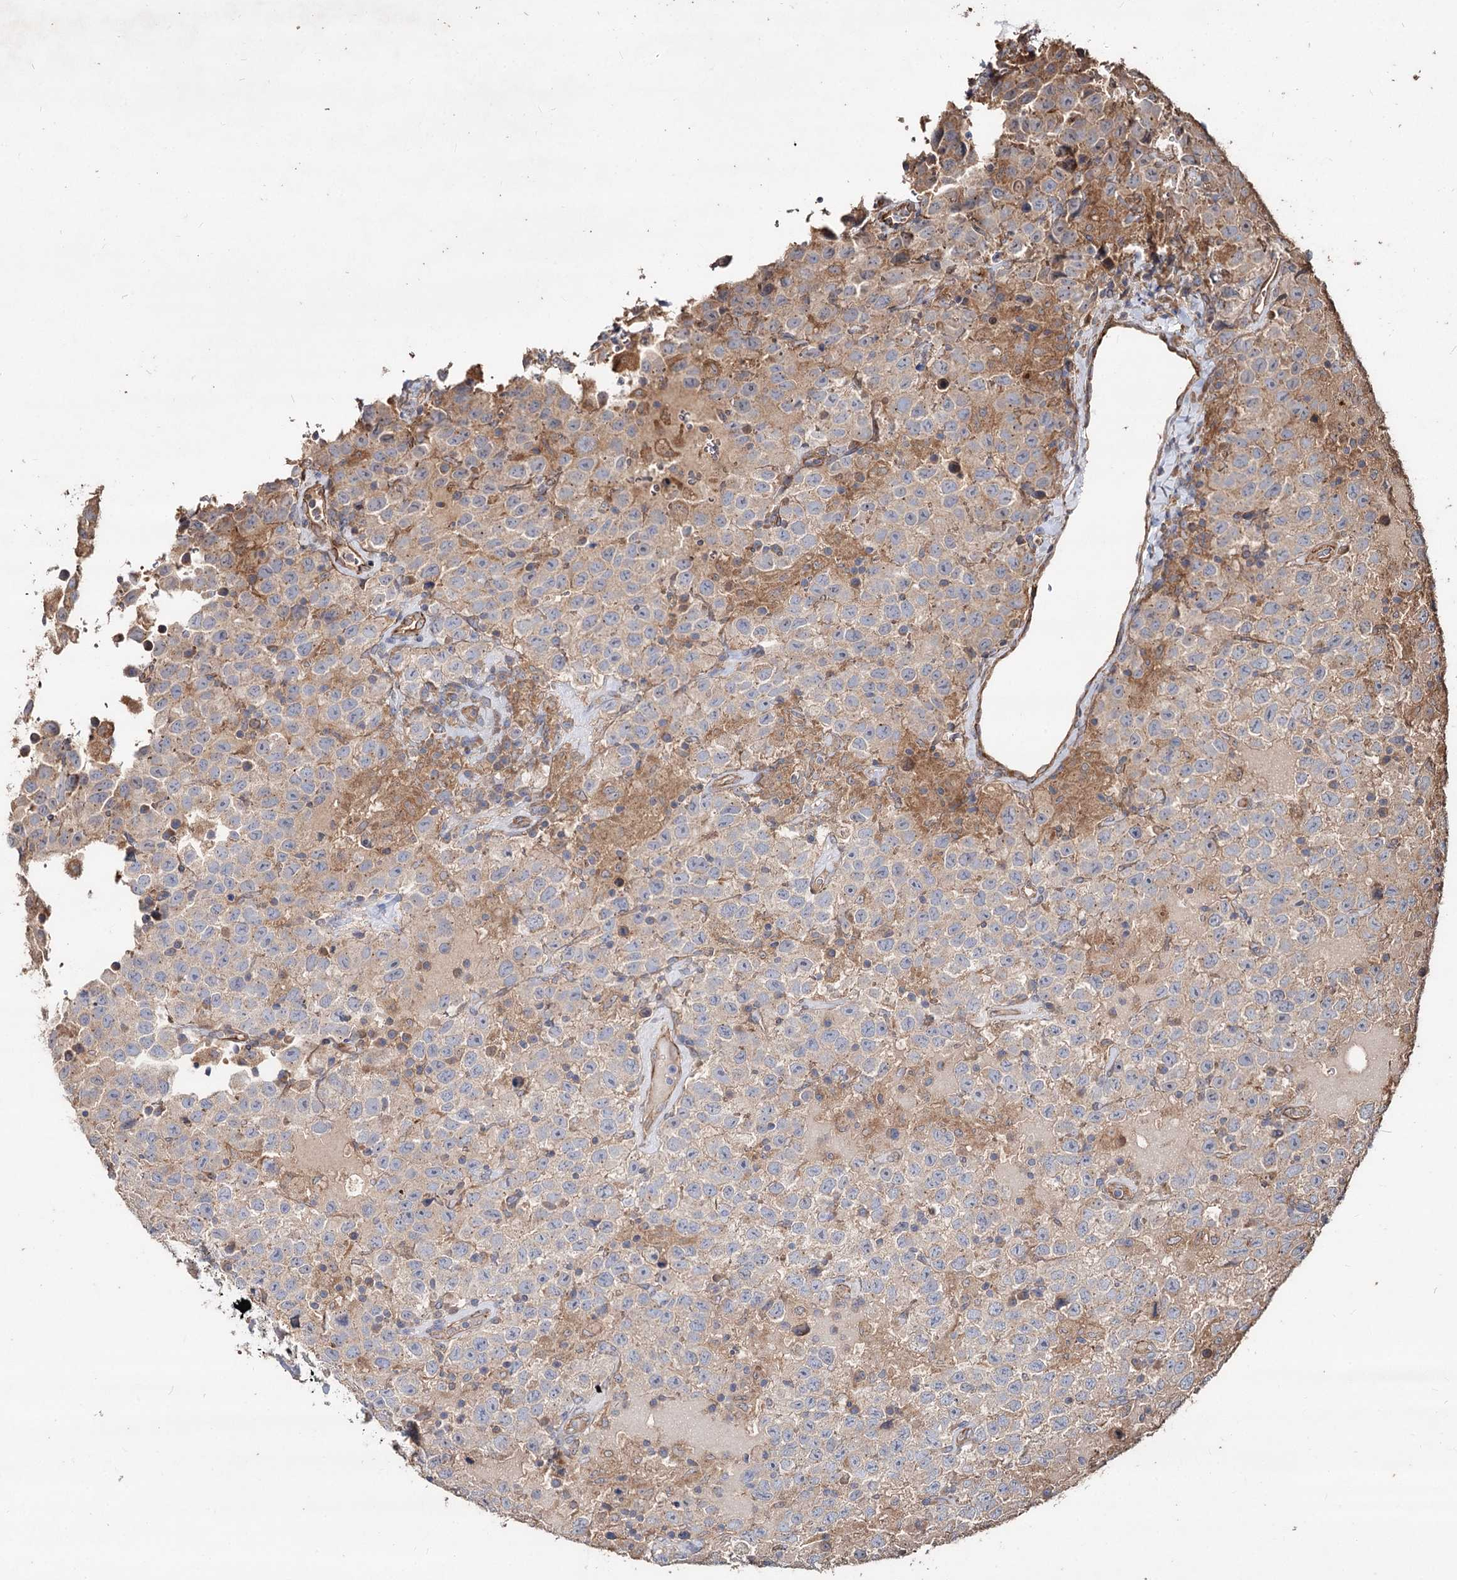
{"staining": {"intensity": "negative", "quantity": "none", "location": "none"}, "tissue": "testis cancer", "cell_type": "Tumor cells", "image_type": "cancer", "snomed": [{"axis": "morphology", "description": "Seminoma, NOS"}, {"axis": "topography", "description": "Testis"}], "caption": "Testis cancer (seminoma) was stained to show a protein in brown. There is no significant positivity in tumor cells. Nuclei are stained in blue.", "gene": "SPART", "patient": {"sex": "male", "age": 41}}